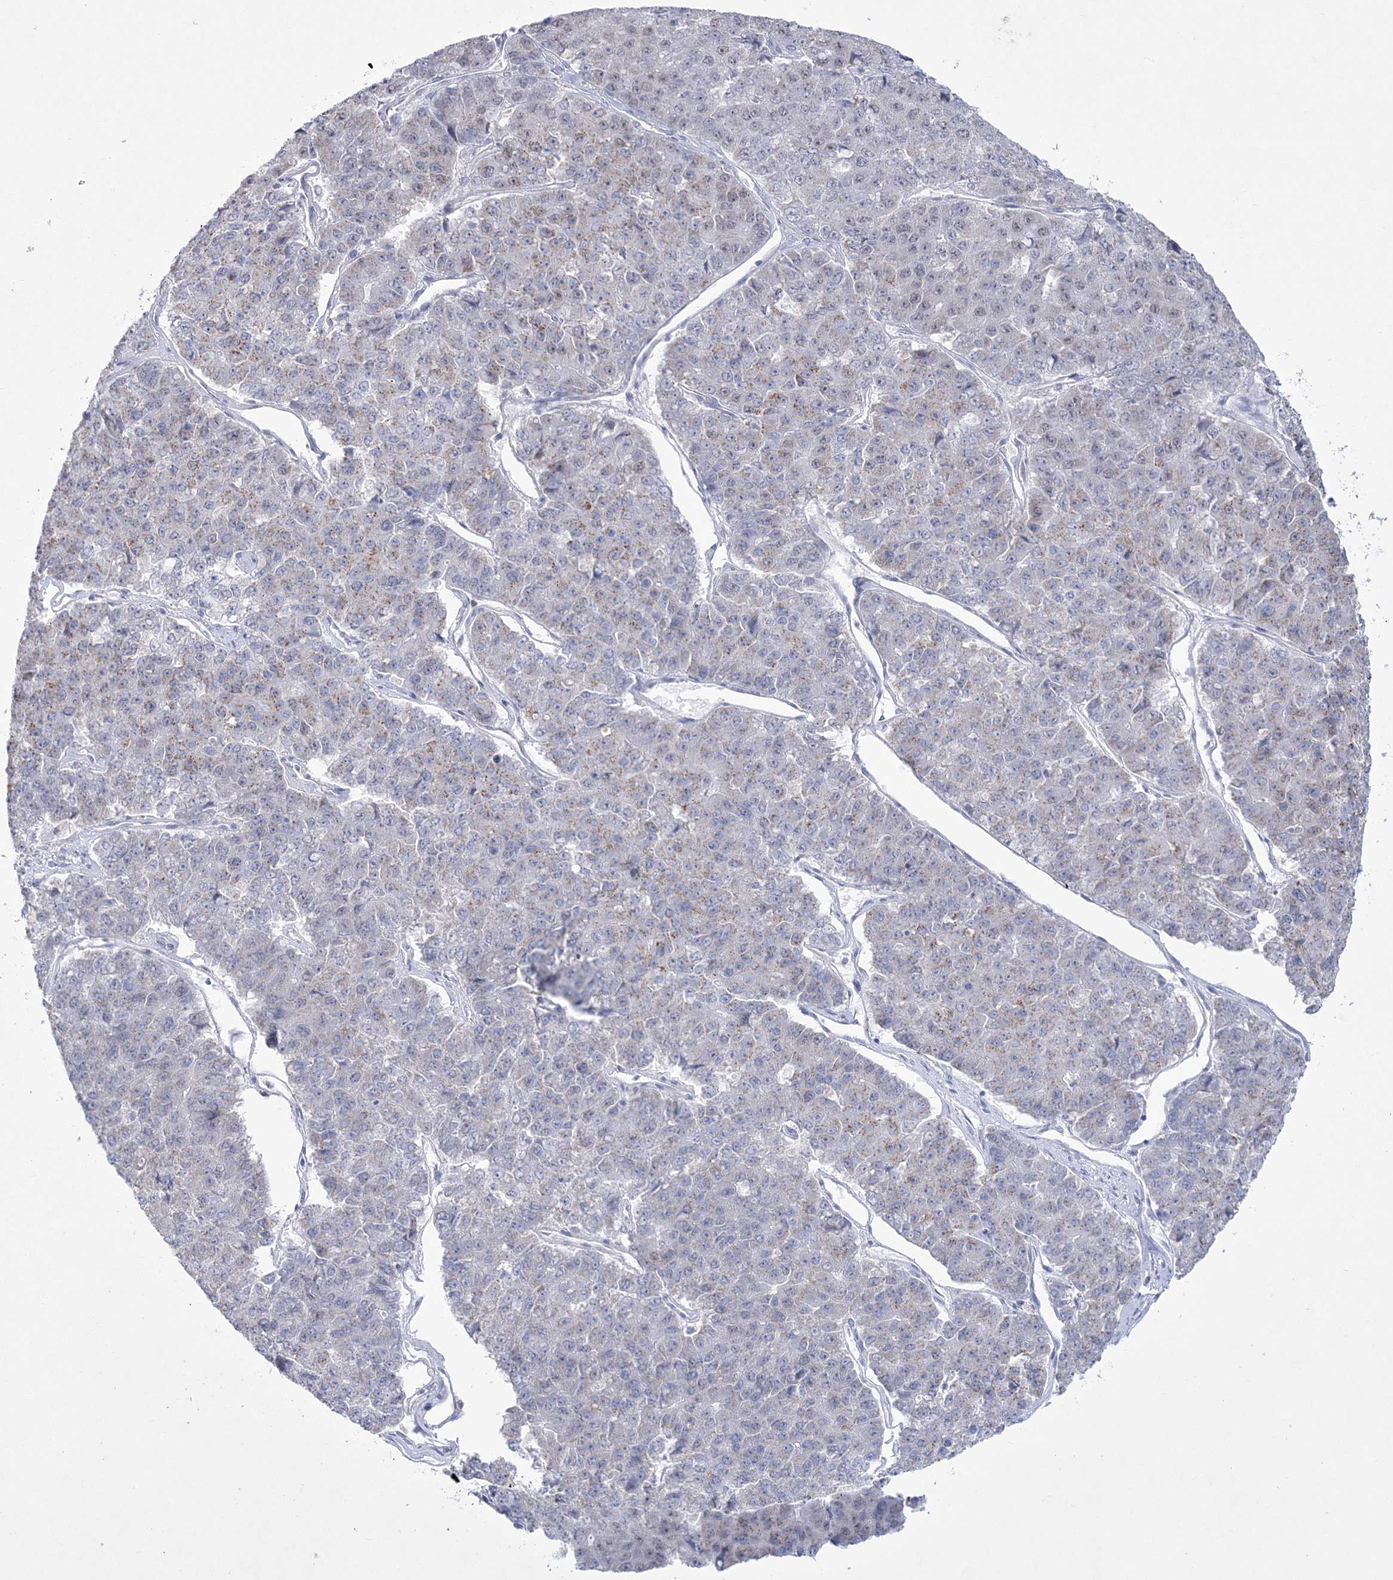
{"staining": {"intensity": "negative", "quantity": "none", "location": "none"}, "tissue": "pancreatic cancer", "cell_type": "Tumor cells", "image_type": "cancer", "snomed": [{"axis": "morphology", "description": "Adenocarcinoma, NOS"}, {"axis": "topography", "description": "Pancreas"}], "caption": "IHC micrograph of human adenocarcinoma (pancreatic) stained for a protein (brown), which reveals no expression in tumor cells. The staining is performed using DAB (3,3'-diaminobenzidine) brown chromogen with nuclei counter-stained in using hematoxylin.", "gene": "WDR27", "patient": {"sex": "male", "age": 50}}